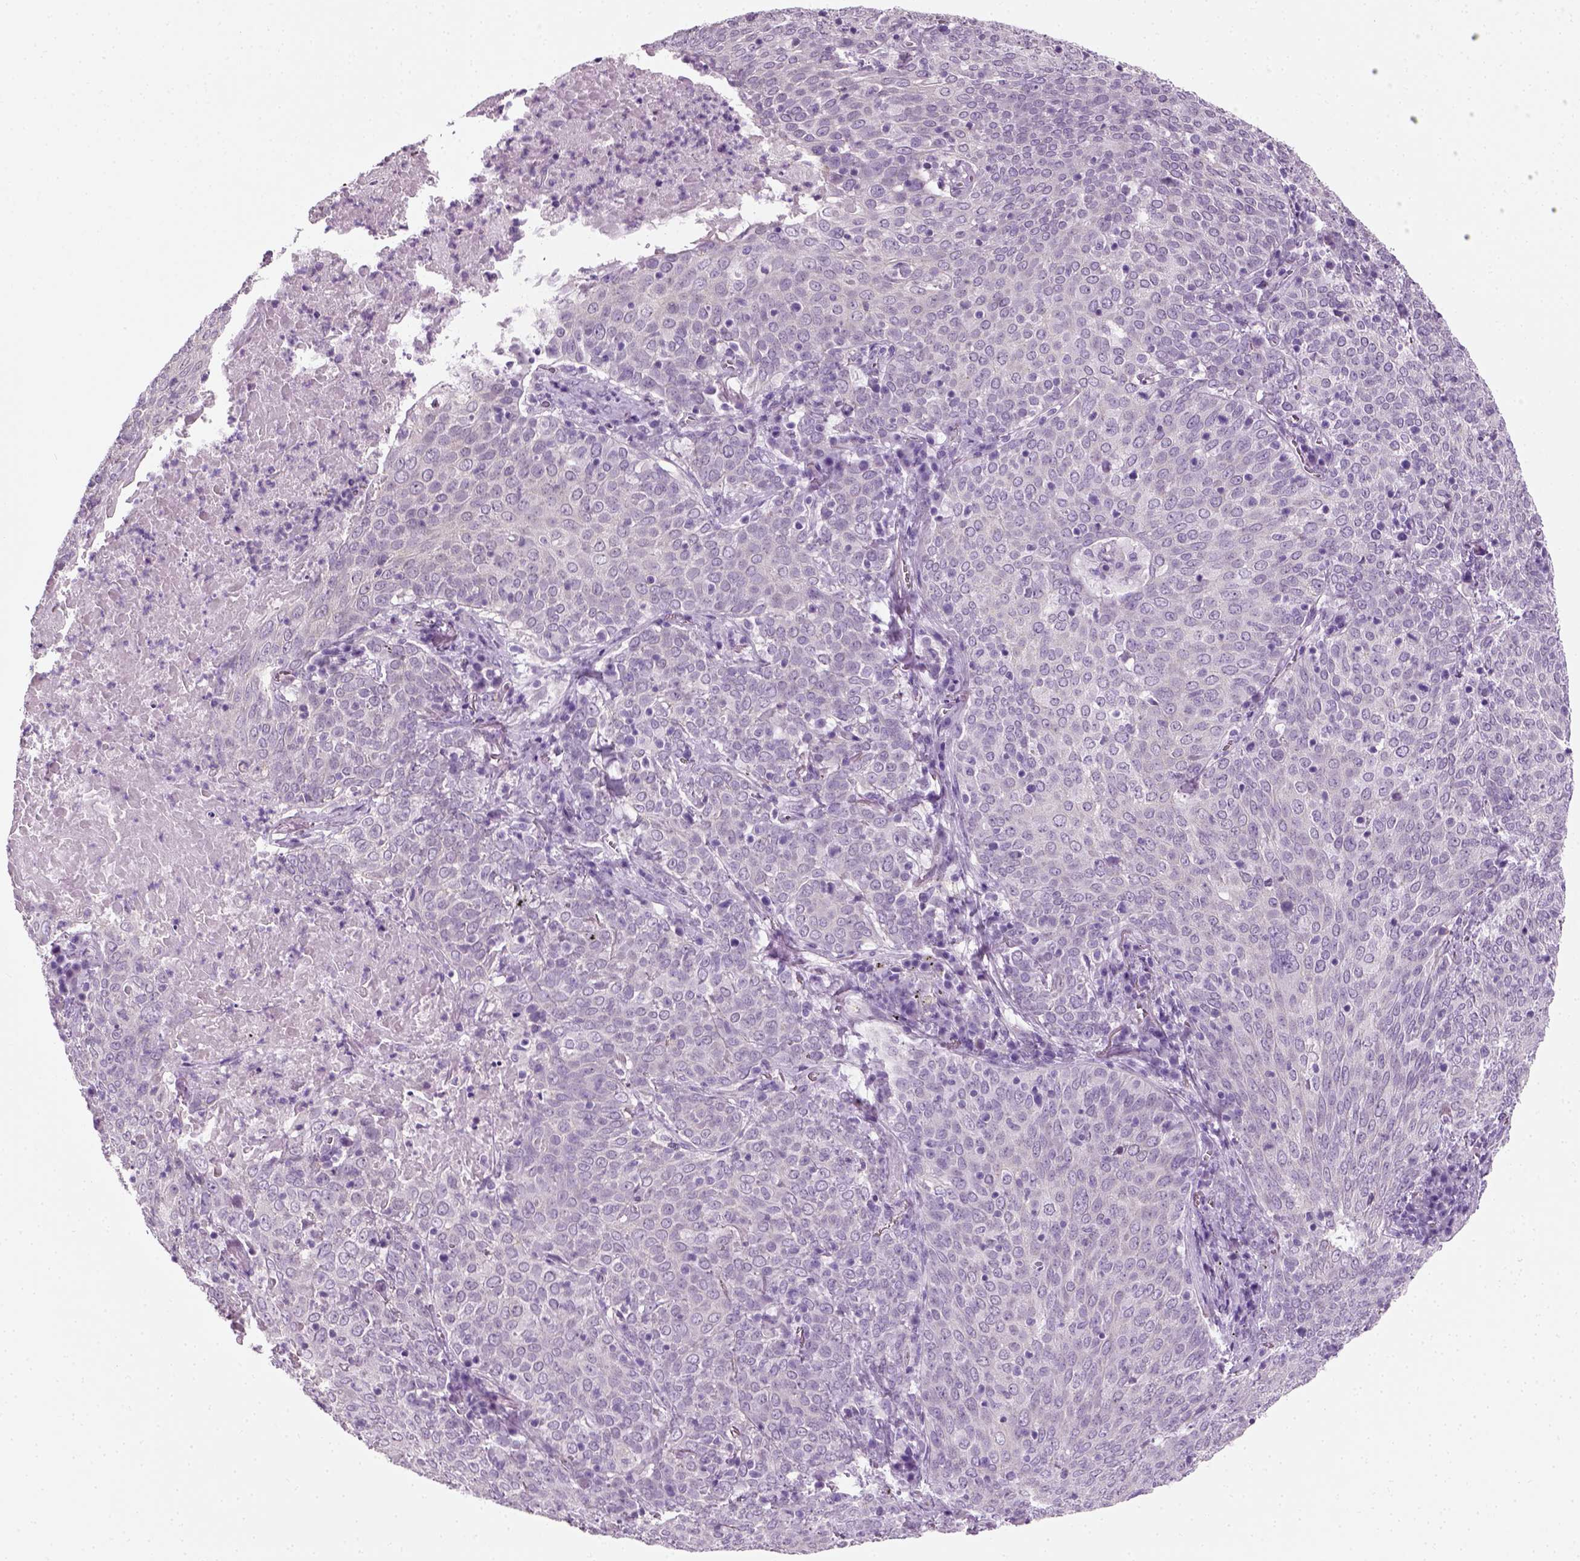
{"staining": {"intensity": "negative", "quantity": "none", "location": "none"}, "tissue": "lung cancer", "cell_type": "Tumor cells", "image_type": "cancer", "snomed": [{"axis": "morphology", "description": "Squamous cell carcinoma, NOS"}, {"axis": "topography", "description": "Lung"}], "caption": "Immunohistochemical staining of lung cancer (squamous cell carcinoma) exhibits no significant expression in tumor cells. (DAB immunohistochemistry visualized using brightfield microscopy, high magnification).", "gene": "SPATA31E1", "patient": {"sex": "male", "age": 82}}